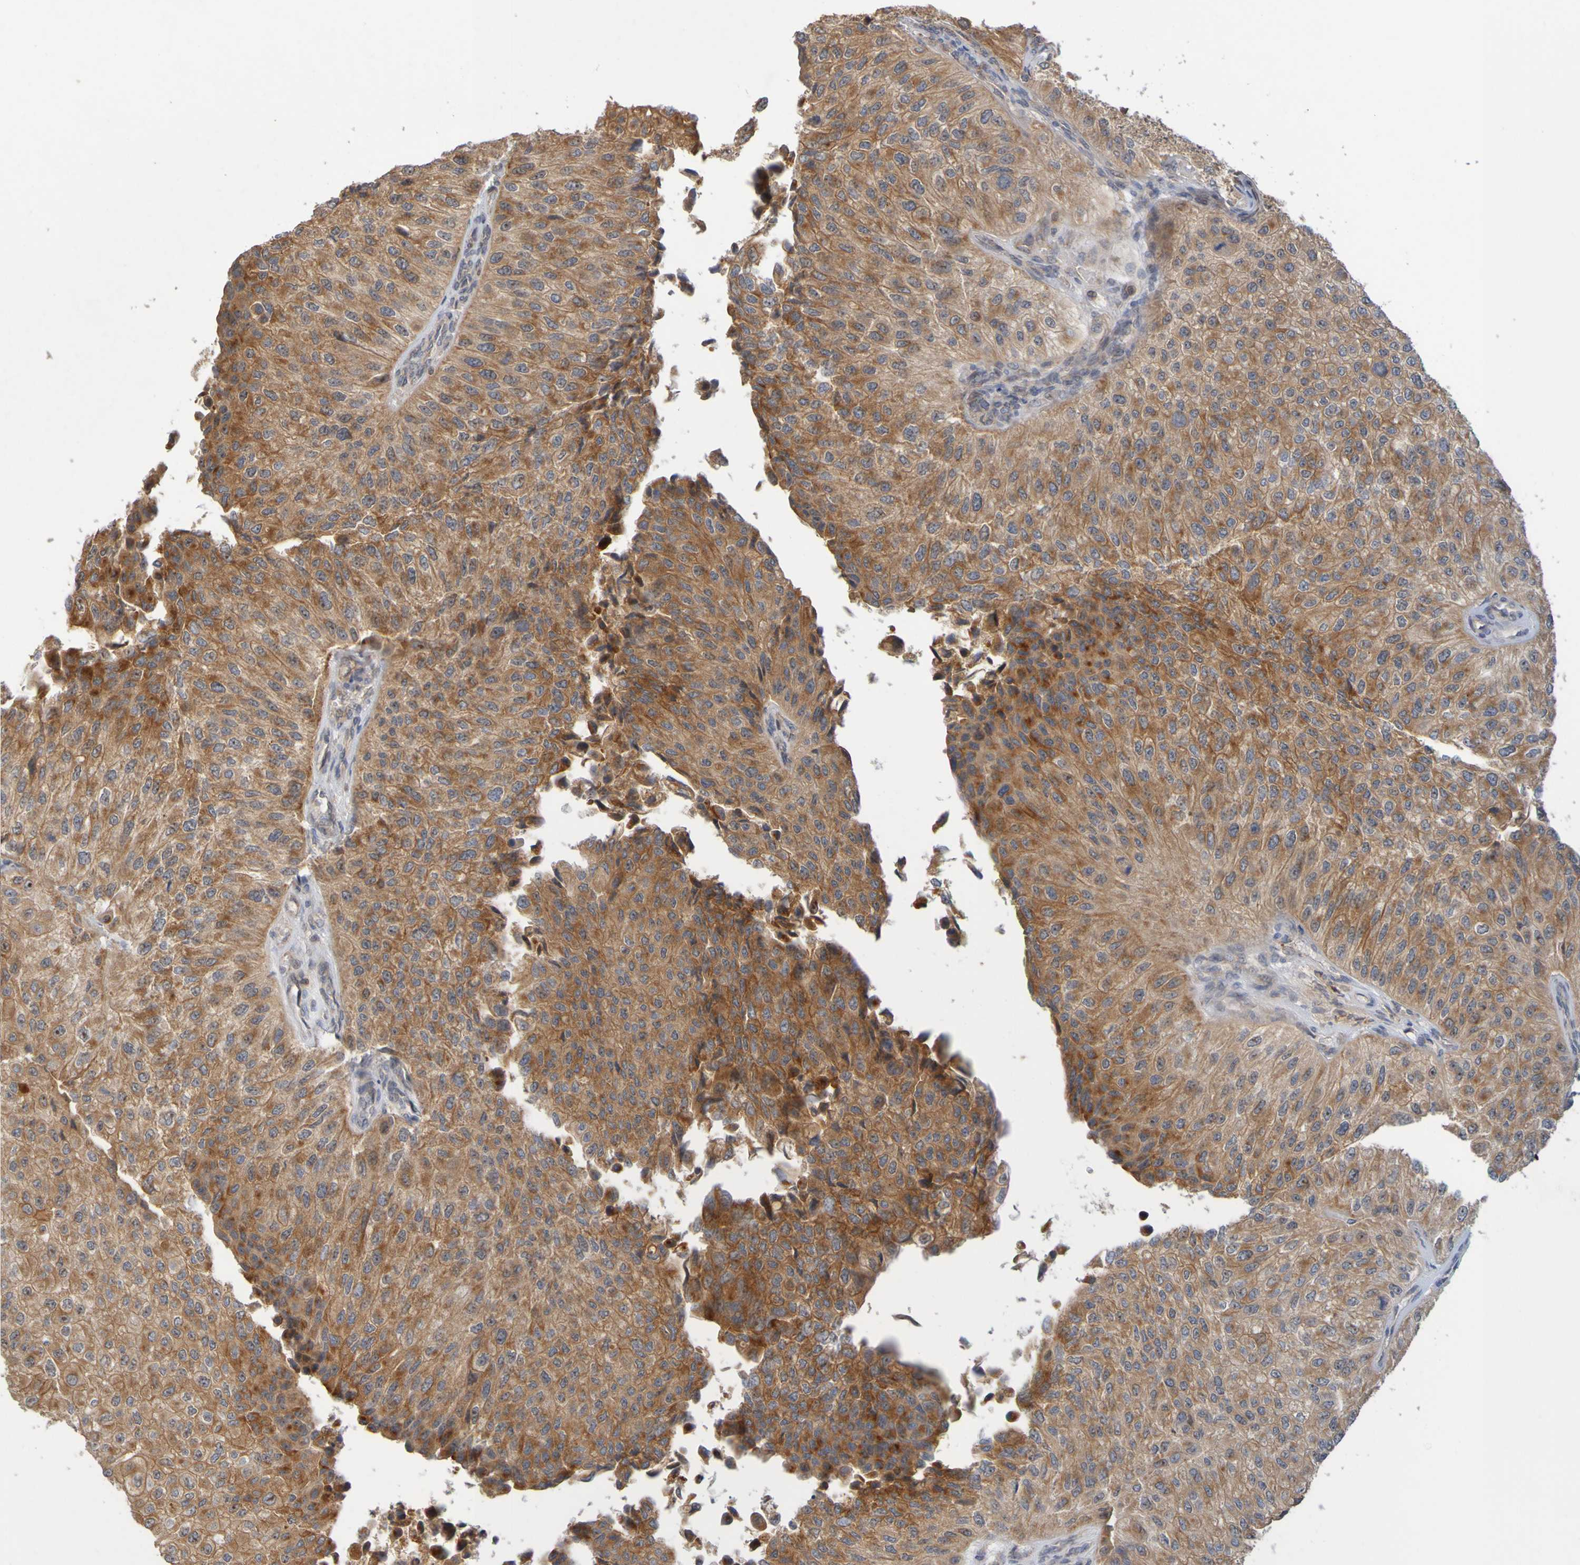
{"staining": {"intensity": "moderate", "quantity": ">75%", "location": "cytoplasmic/membranous"}, "tissue": "urothelial cancer", "cell_type": "Tumor cells", "image_type": "cancer", "snomed": [{"axis": "morphology", "description": "Urothelial carcinoma, High grade"}, {"axis": "topography", "description": "Kidney"}, {"axis": "topography", "description": "Urinary bladder"}], "caption": "Urothelial carcinoma (high-grade) tissue shows moderate cytoplasmic/membranous expression in about >75% of tumor cells Ihc stains the protein of interest in brown and the nuclei are stained blue.", "gene": "TMBIM1", "patient": {"sex": "male", "age": 77}}